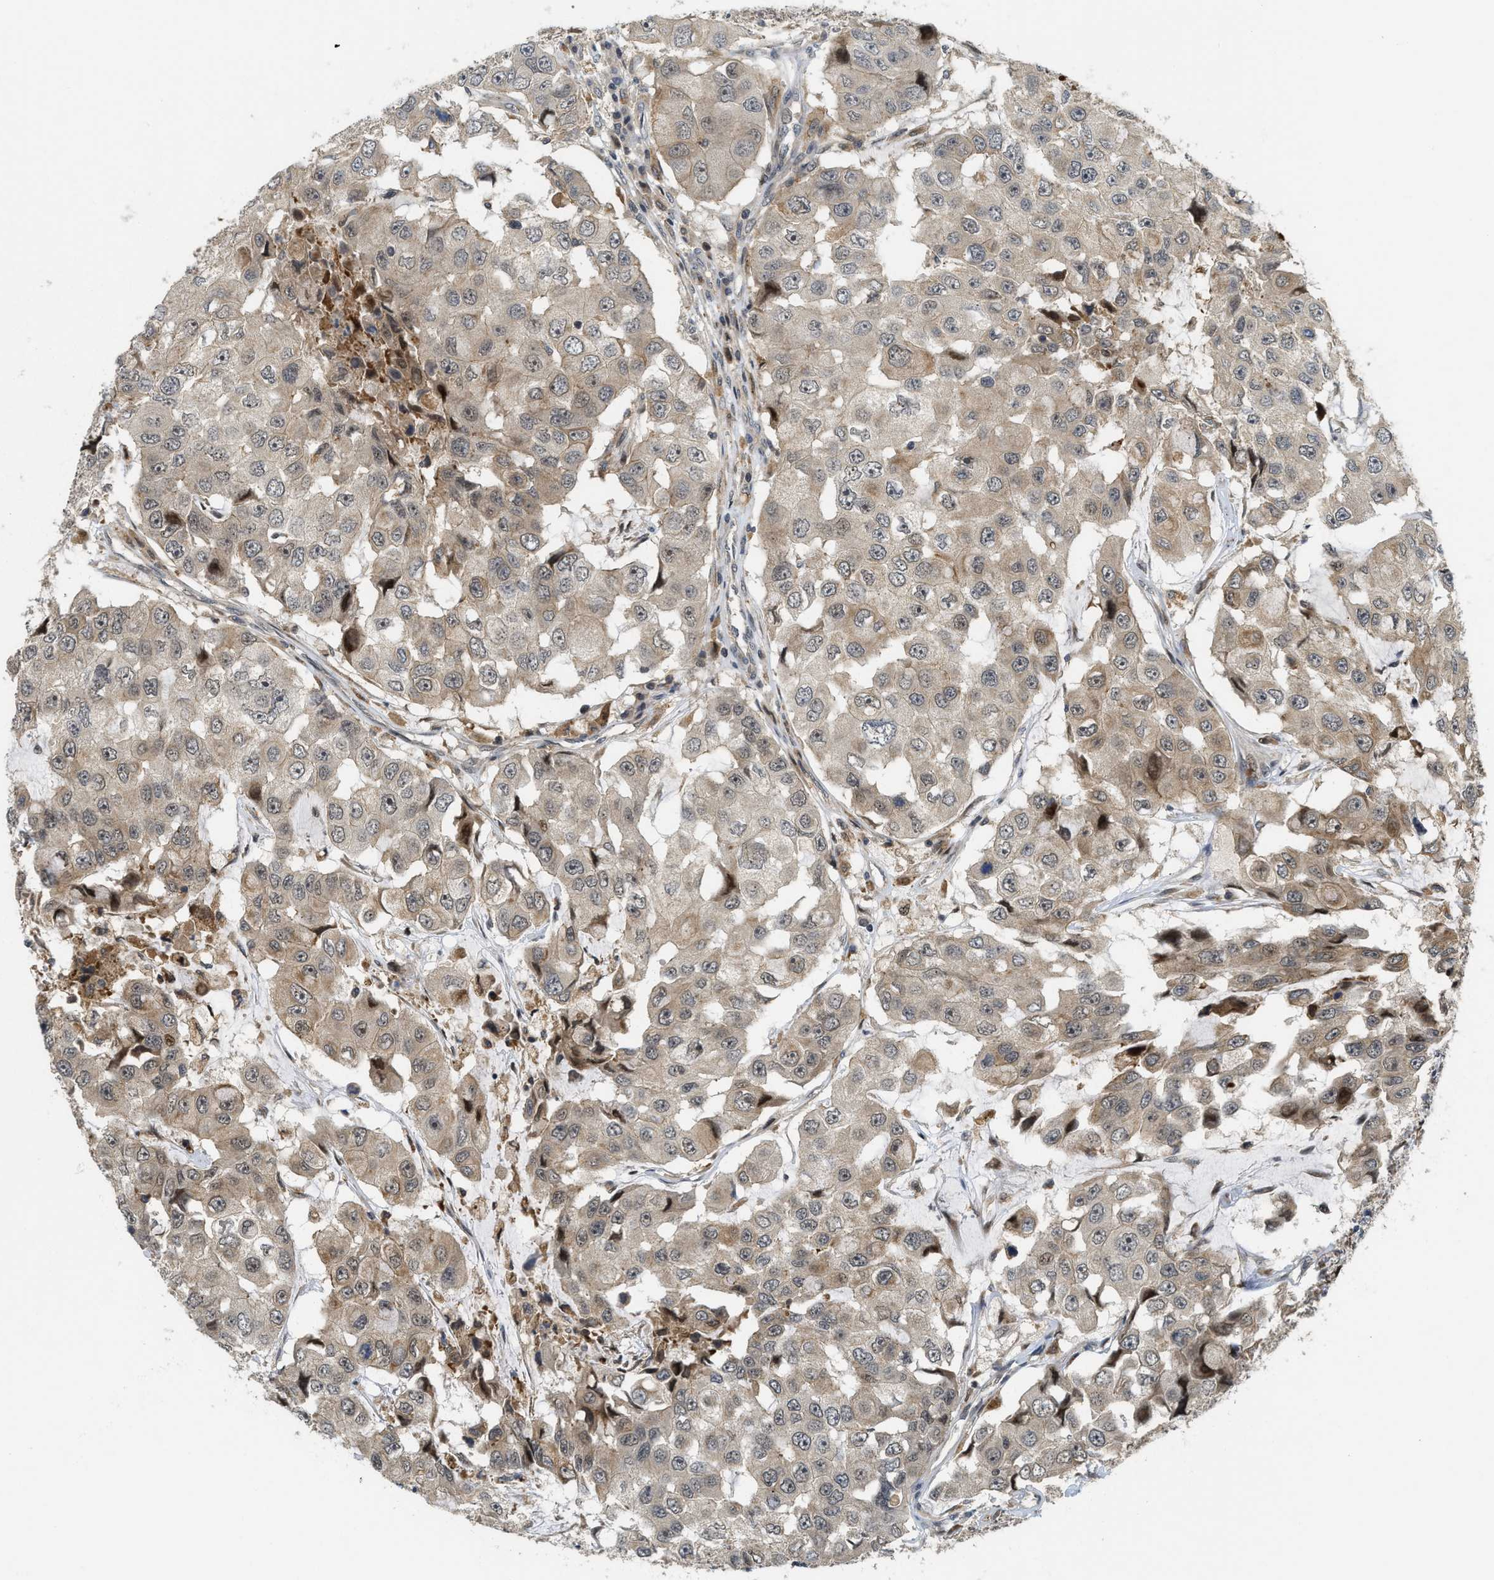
{"staining": {"intensity": "weak", "quantity": "25%-75%", "location": "cytoplasmic/membranous"}, "tissue": "breast cancer", "cell_type": "Tumor cells", "image_type": "cancer", "snomed": [{"axis": "morphology", "description": "Duct carcinoma"}, {"axis": "topography", "description": "Breast"}], "caption": "Protein staining reveals weak cytoplasmic/membranous positivity in about 25%-75% of tumor cells in breast cancer (infiltrating ductal carcinoma).", "gene": "DNAJC28", "patient": {"sex": "female", "age": 27}}